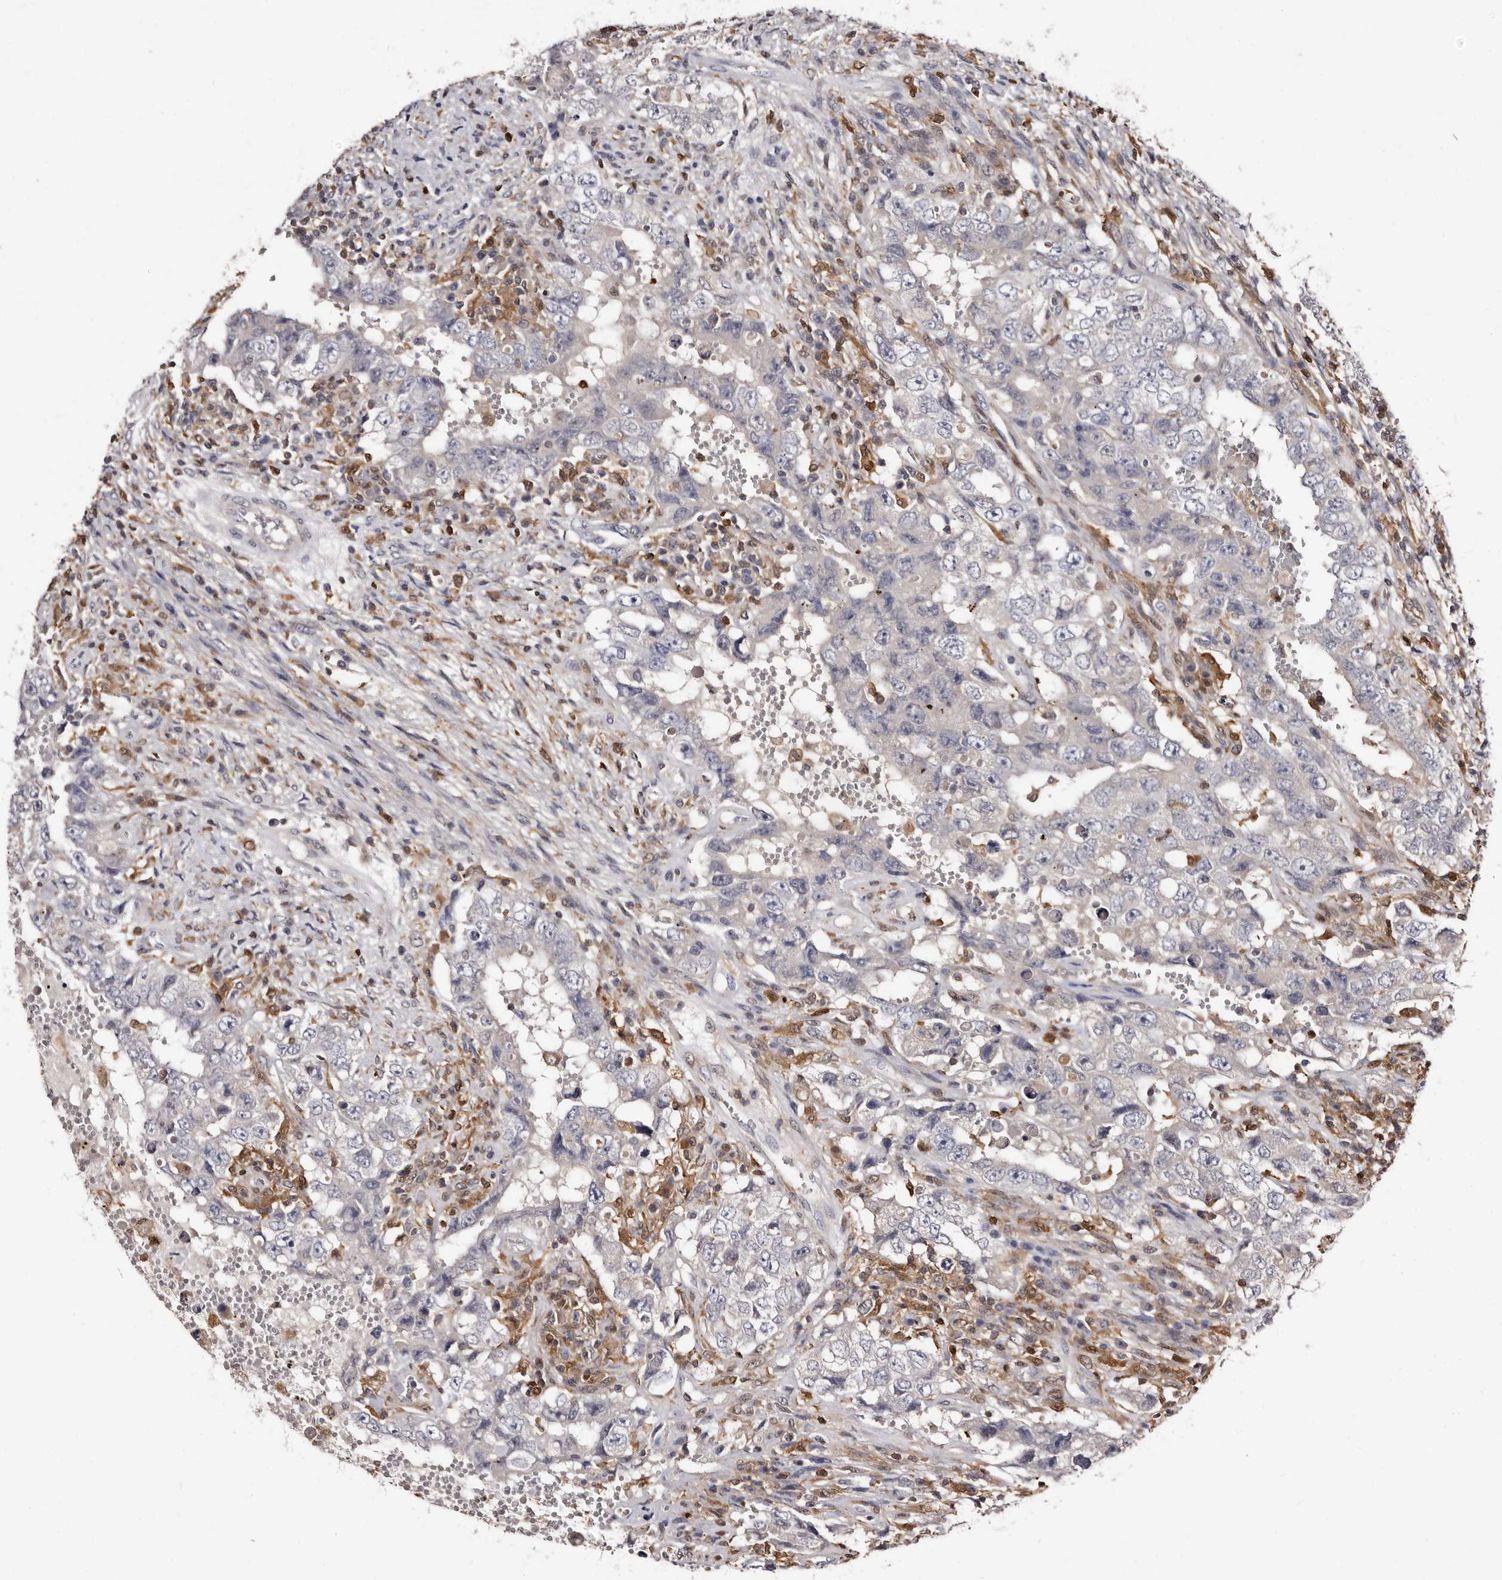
{"staining": {"intensity": "weak", "quantity": "<25%", "location": "cytoplasmic/membranous"}, "tissue": "testis cancer", "cell_type": "Tumor cells", "image_type": "cancer", "snomed": [{"axis": "morphology", "description": "Carcinoma, Embryonal, NOS"}, {"axis": "topography", "description": "Testis"}], "caption": "This is an immunohistochemistry histopathology image of testis embryonal carcinoma. There is no expression in tumor cells.", "gene": "DNPH1", "patient": {"sex": "male", "age": 26}}